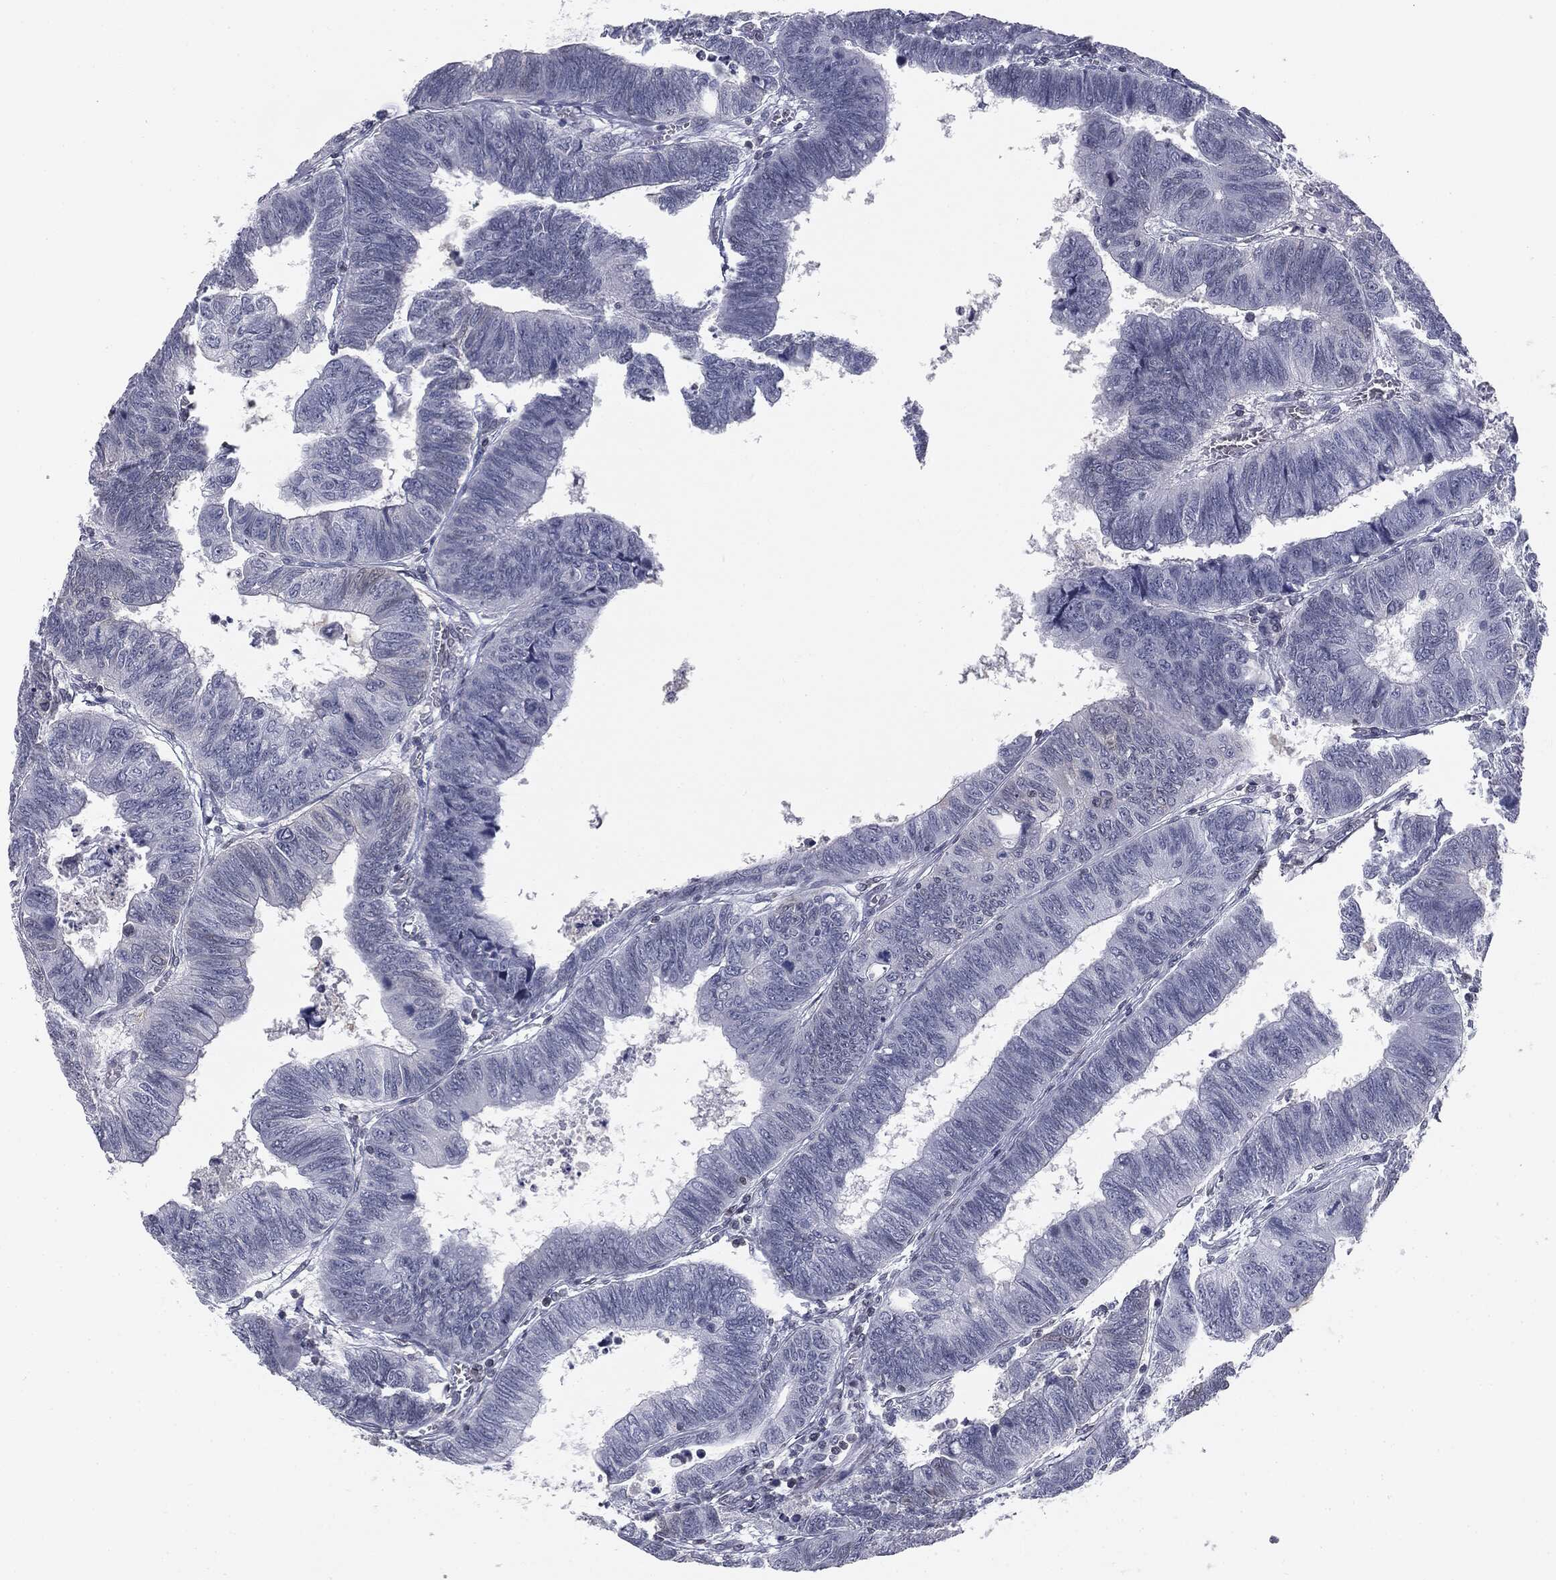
{"staining": {"intensity": "negative", "quantity": "none", "location": "none"}, "tissue": "colorectal cancer", "cell_type": "Tumor cells", "image_type": "cancer", "snomed": [{"axis": "morphology", "description": "Adenocarcinoma, NOS"}, {"axis": "topography", "description": "Colon"}], "caption": "Immunohistochemistry photomicrograph of neoplastic tissue: human colorectal adenocarcinoma stained with DAB shows no significant protein staining in tumor cells. (IHC, brightfield microscopy, high magnification).", "gene": "ALDOB", "patient": {"sex": "male", "age": 62}}